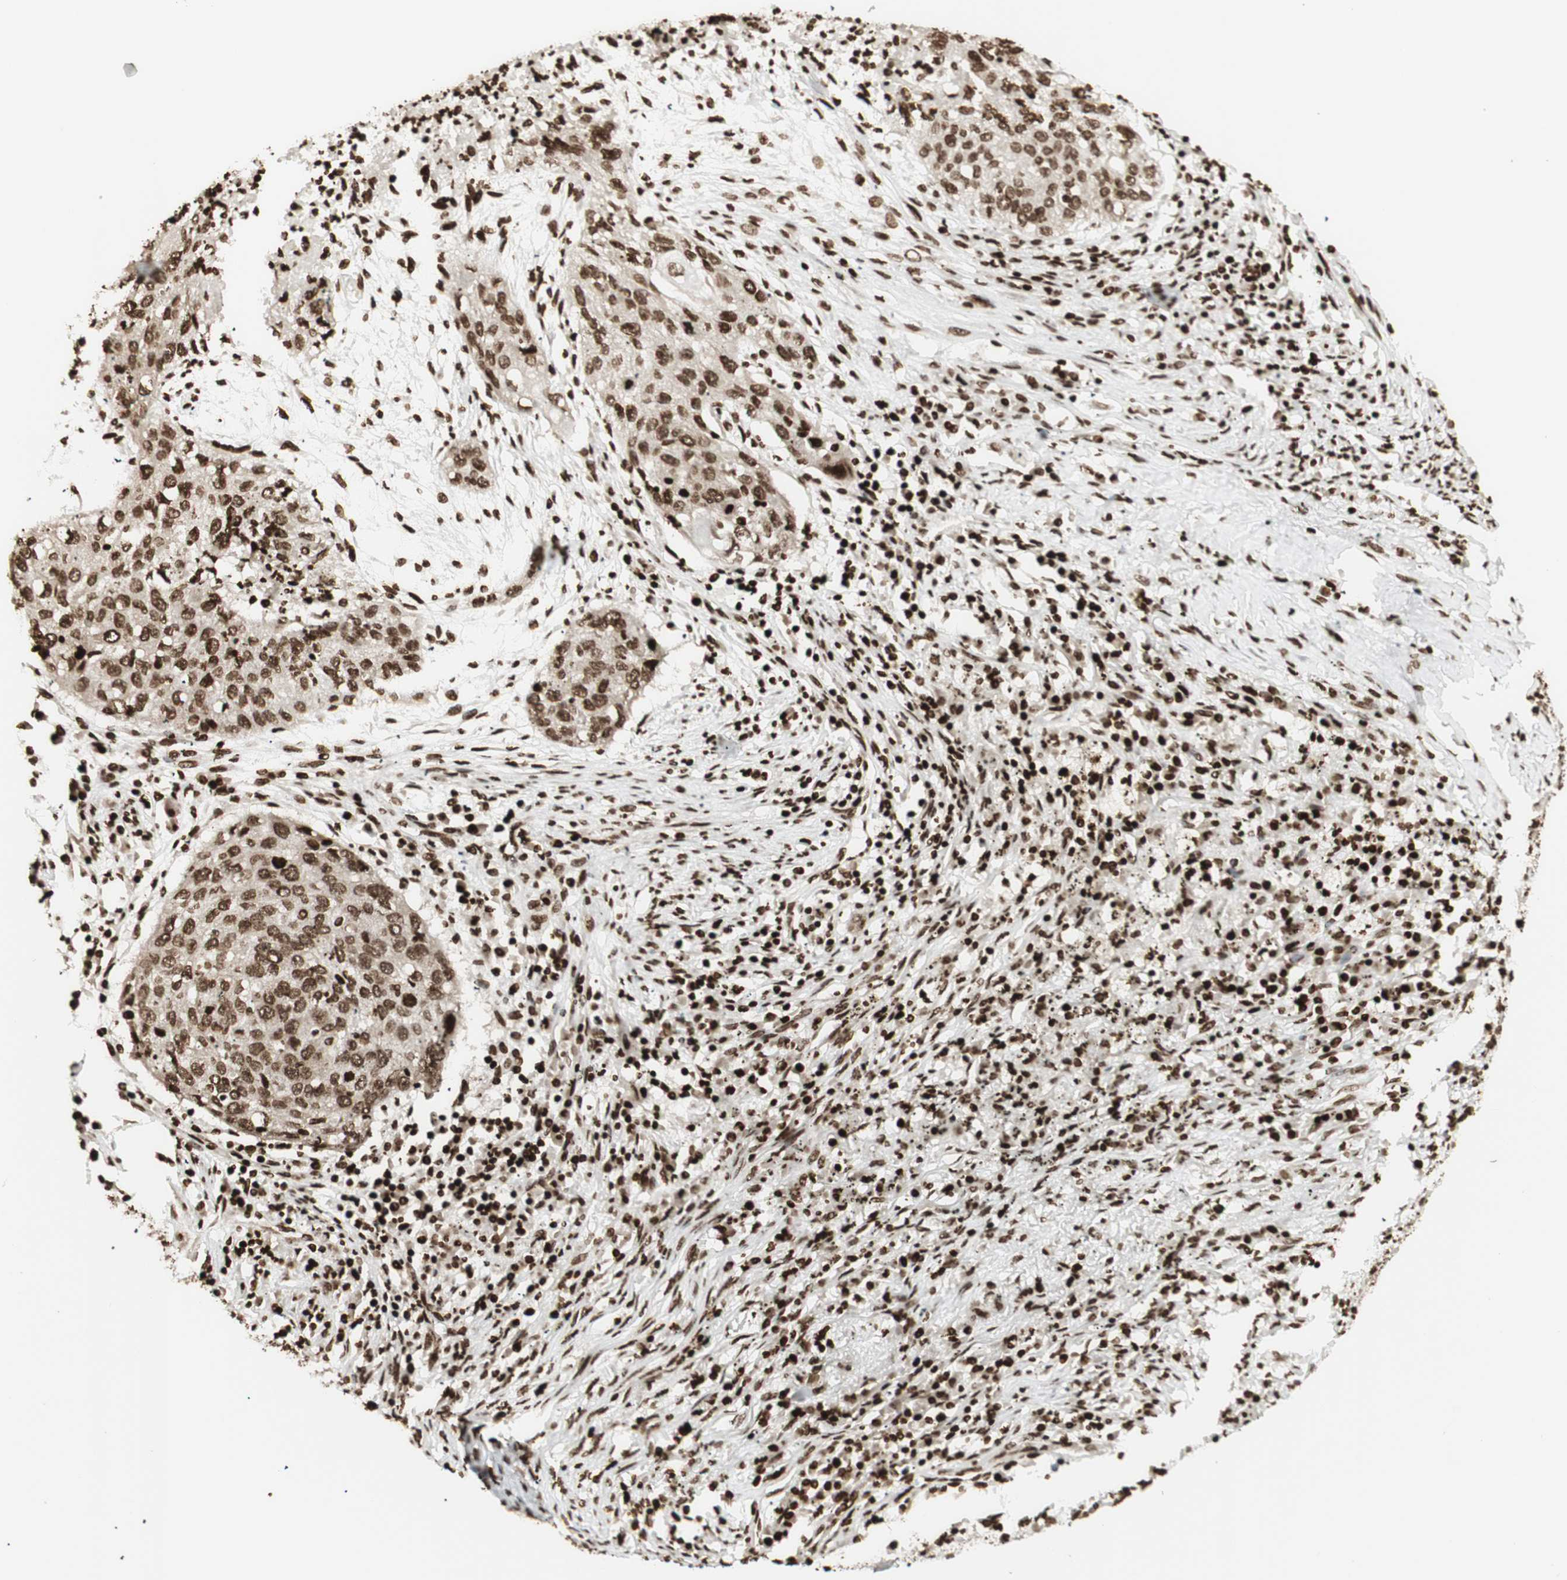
{"staining": {"intensity": "strong", "quantity": ">75%", "location": "nuclear"}, "tissue": "lung cancer", "cell_type": "Tumor cells", "image_type": "cancer", "snomed": [{"axis": "morphology", "description": "Squamous cell carcinoma, NOS"}, {"axis": "topography", "description": "Lung"}], "caption": "Lung squamous cell carcinoma stained for a protein (brown) shows strong nuclear positive expression in approximately >75% of tumor cells.", "gene": "NCAPD2", "patient": {"sex": "female", "age": 63}}